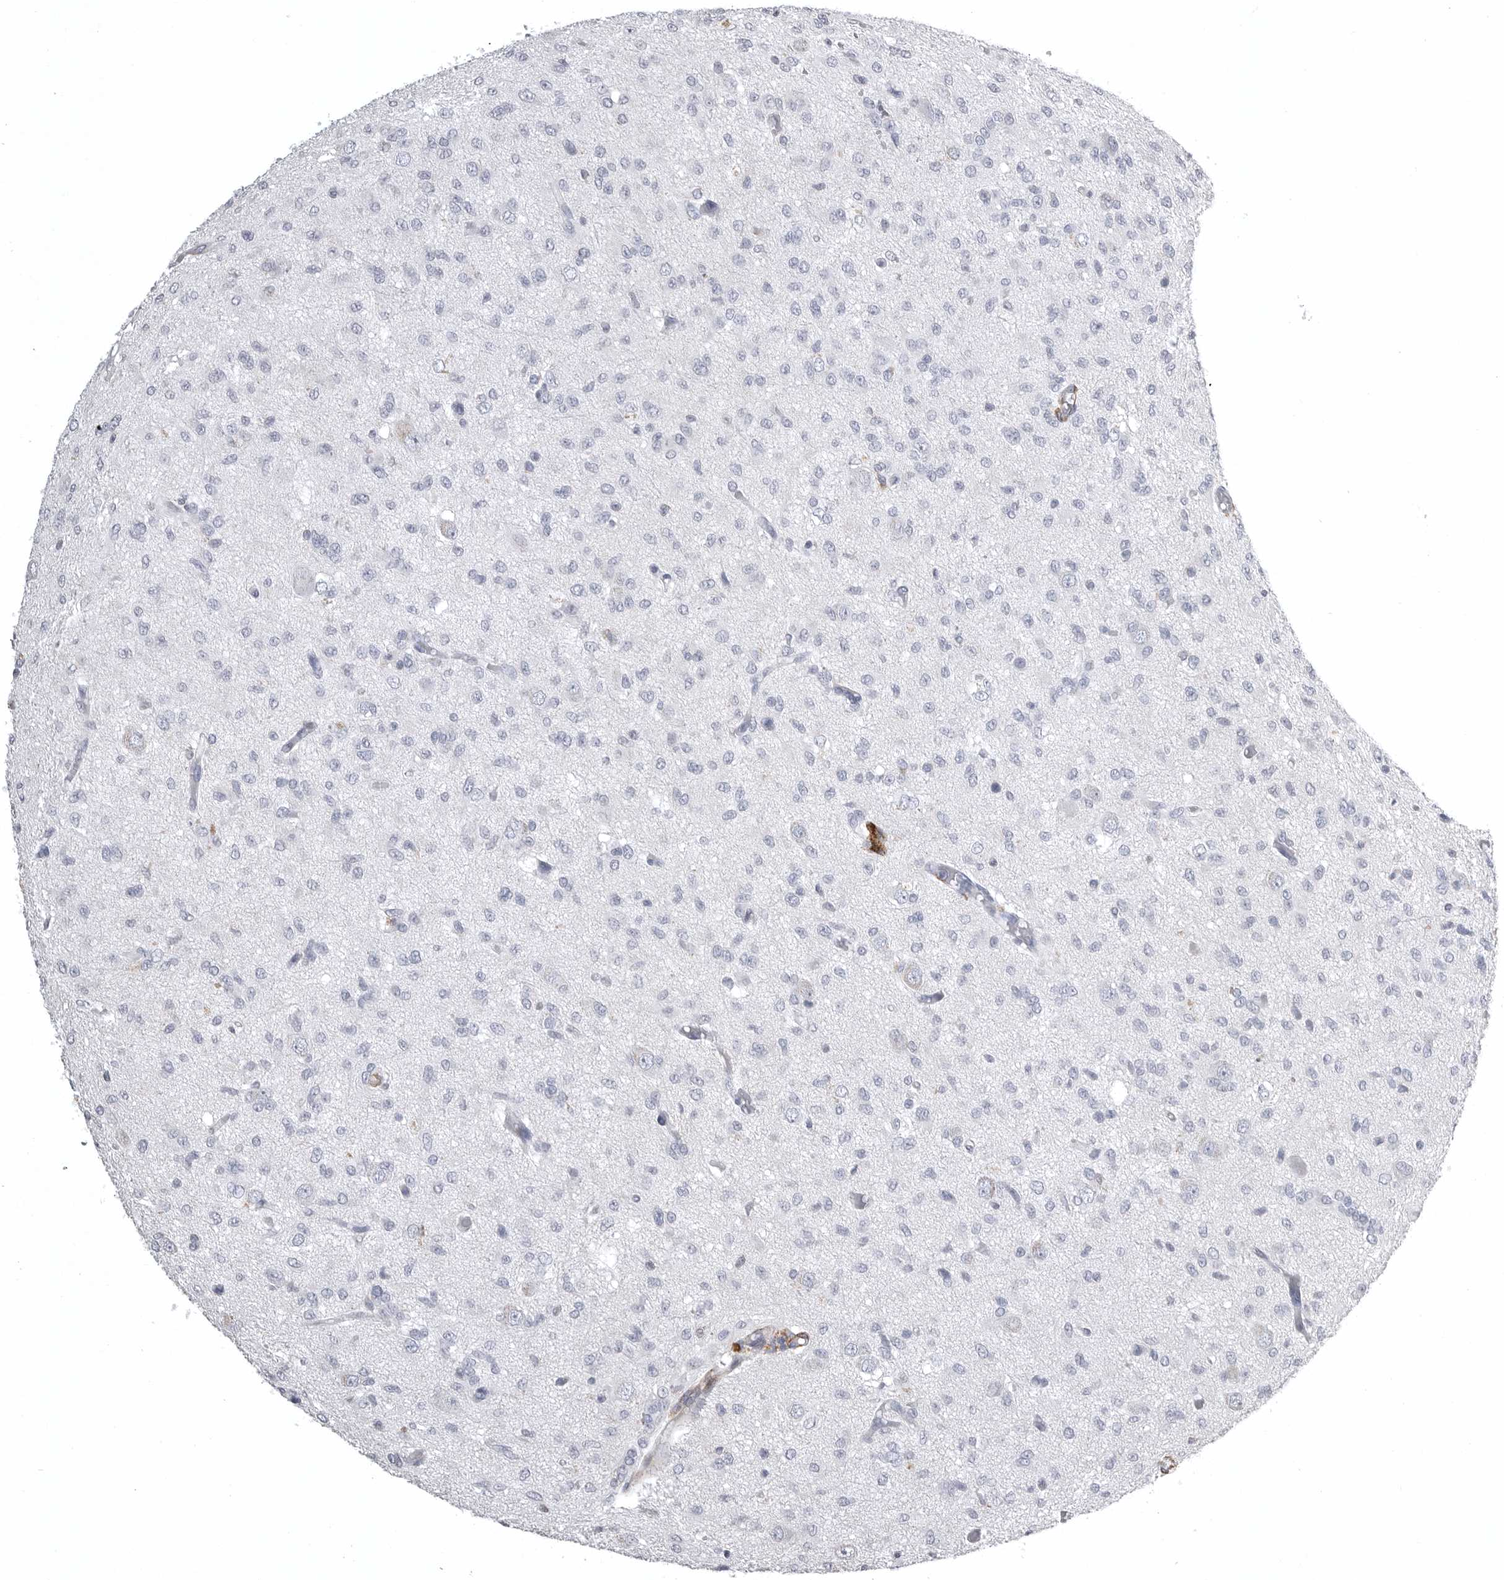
{"staining": {"intensity": "negative", "quantity": "none", "location": "none"}, "tissue": "glioma", "cell_type": "Tumor cells", "image_type": "cancer", "snomed": [{"axis": "morphology", "description": "Glioma, malignant, High grade"}, {"axis": "topography", "description": "Brain"}], "caption": "The histopathology image shows no significant expression in tumor cells of glioma. (Brightfield microscopy of DAB (3,3'-diaminobenzidine) IHC at high magnification).", "gene": "AOC3", "patient": {"sex": "female", "age": 59}}